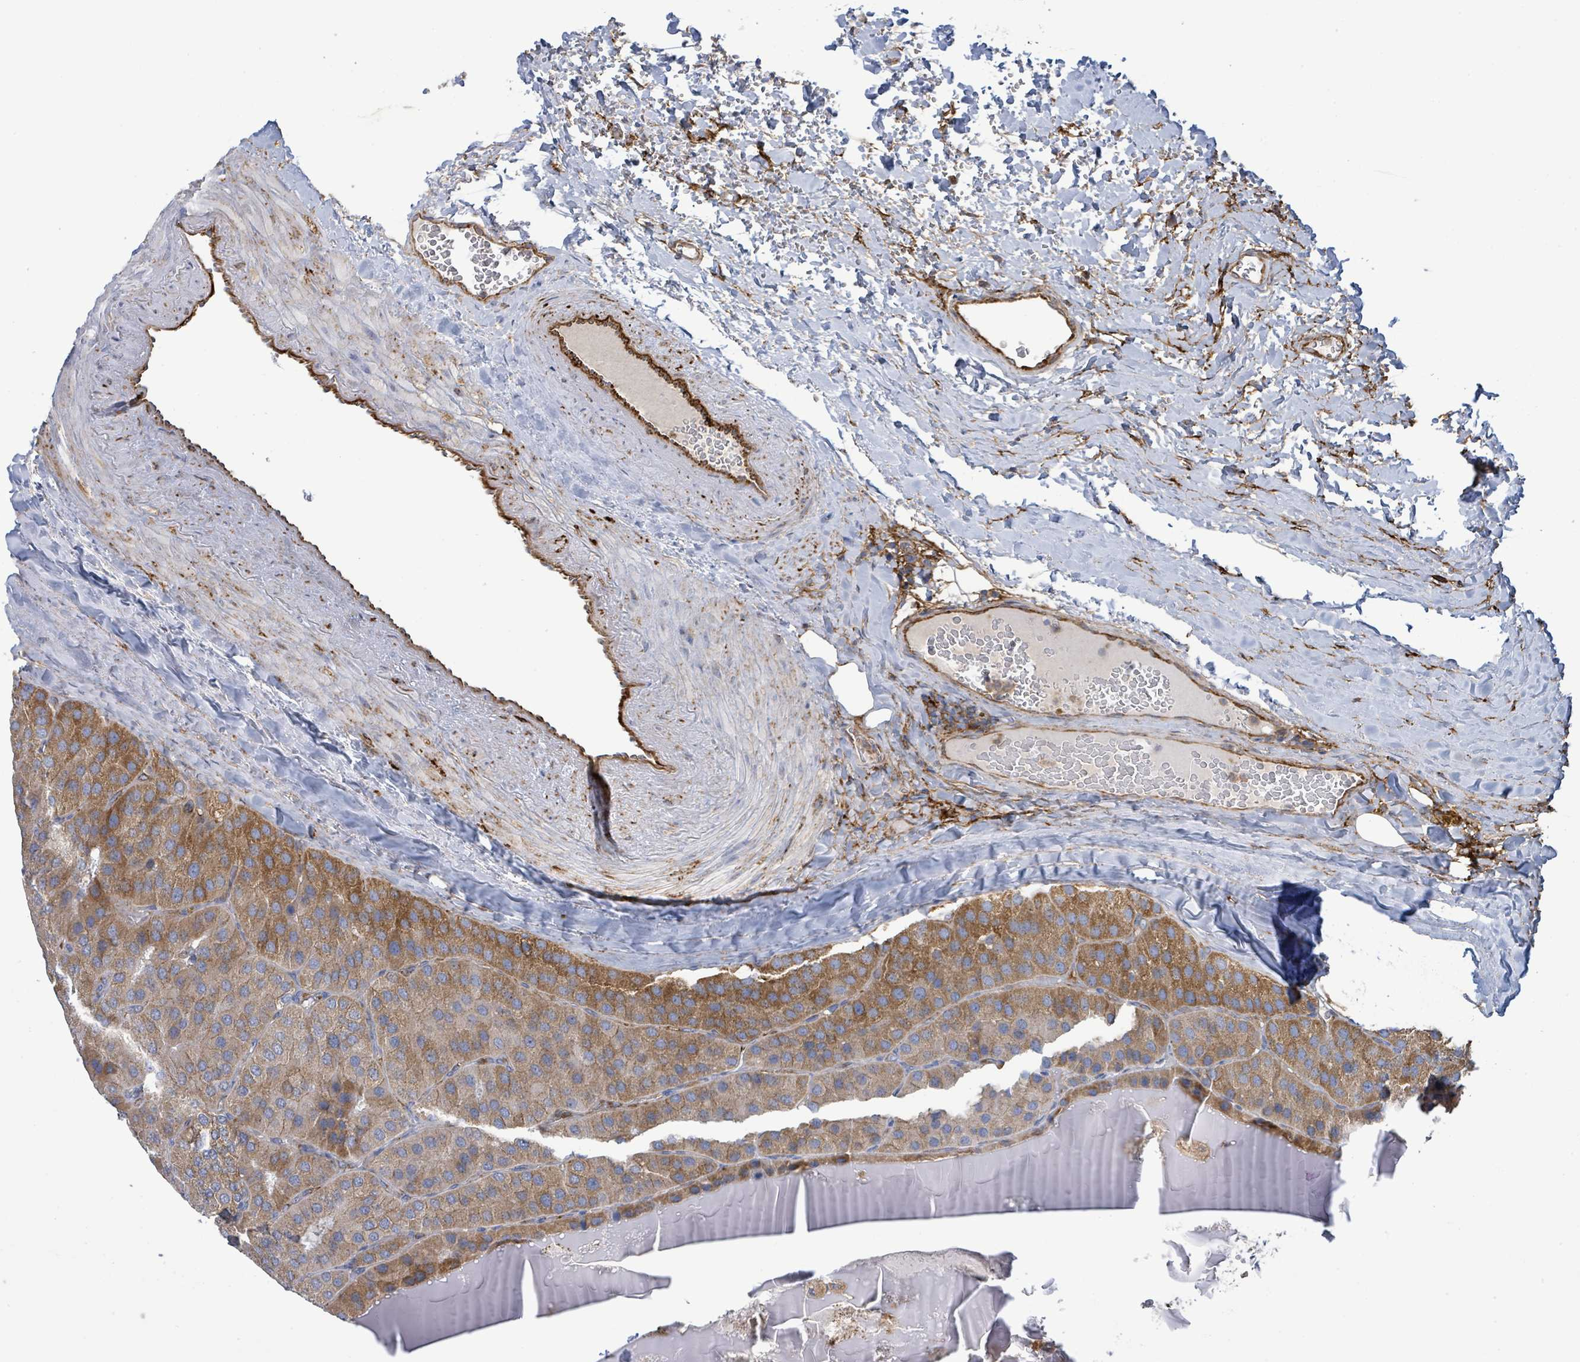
{"staining": {"intensity": "moderate", "quantity": ">75%", "location": "cytoplasmic/membranous"}, "tissue": "parathyroid gland", "cell_type": "Glandular cells", "image_type": "normal", "snomed": [{"axis": "morphology", "description": "Normal tissue, NOS"}, {"axis": "morphology", "description": "Adenoma, NOS"}, {"axis": "topography", "description": "Parathyroid gland"}], "caption": "The image exhibits immunohistochemical staining of normal parathyroid gland. There is moderate cytoplasmic/membranous expression is appreciated in approximately >75% of glandular cells. The staining was performed using DAB (3,3'-diaminobenzidine), with brown indicating positive protein expression. Nuclei are stained blue with hematoxylin.", "gene": "EGFL7", "patient": {"sex": "female", "age": 86}}